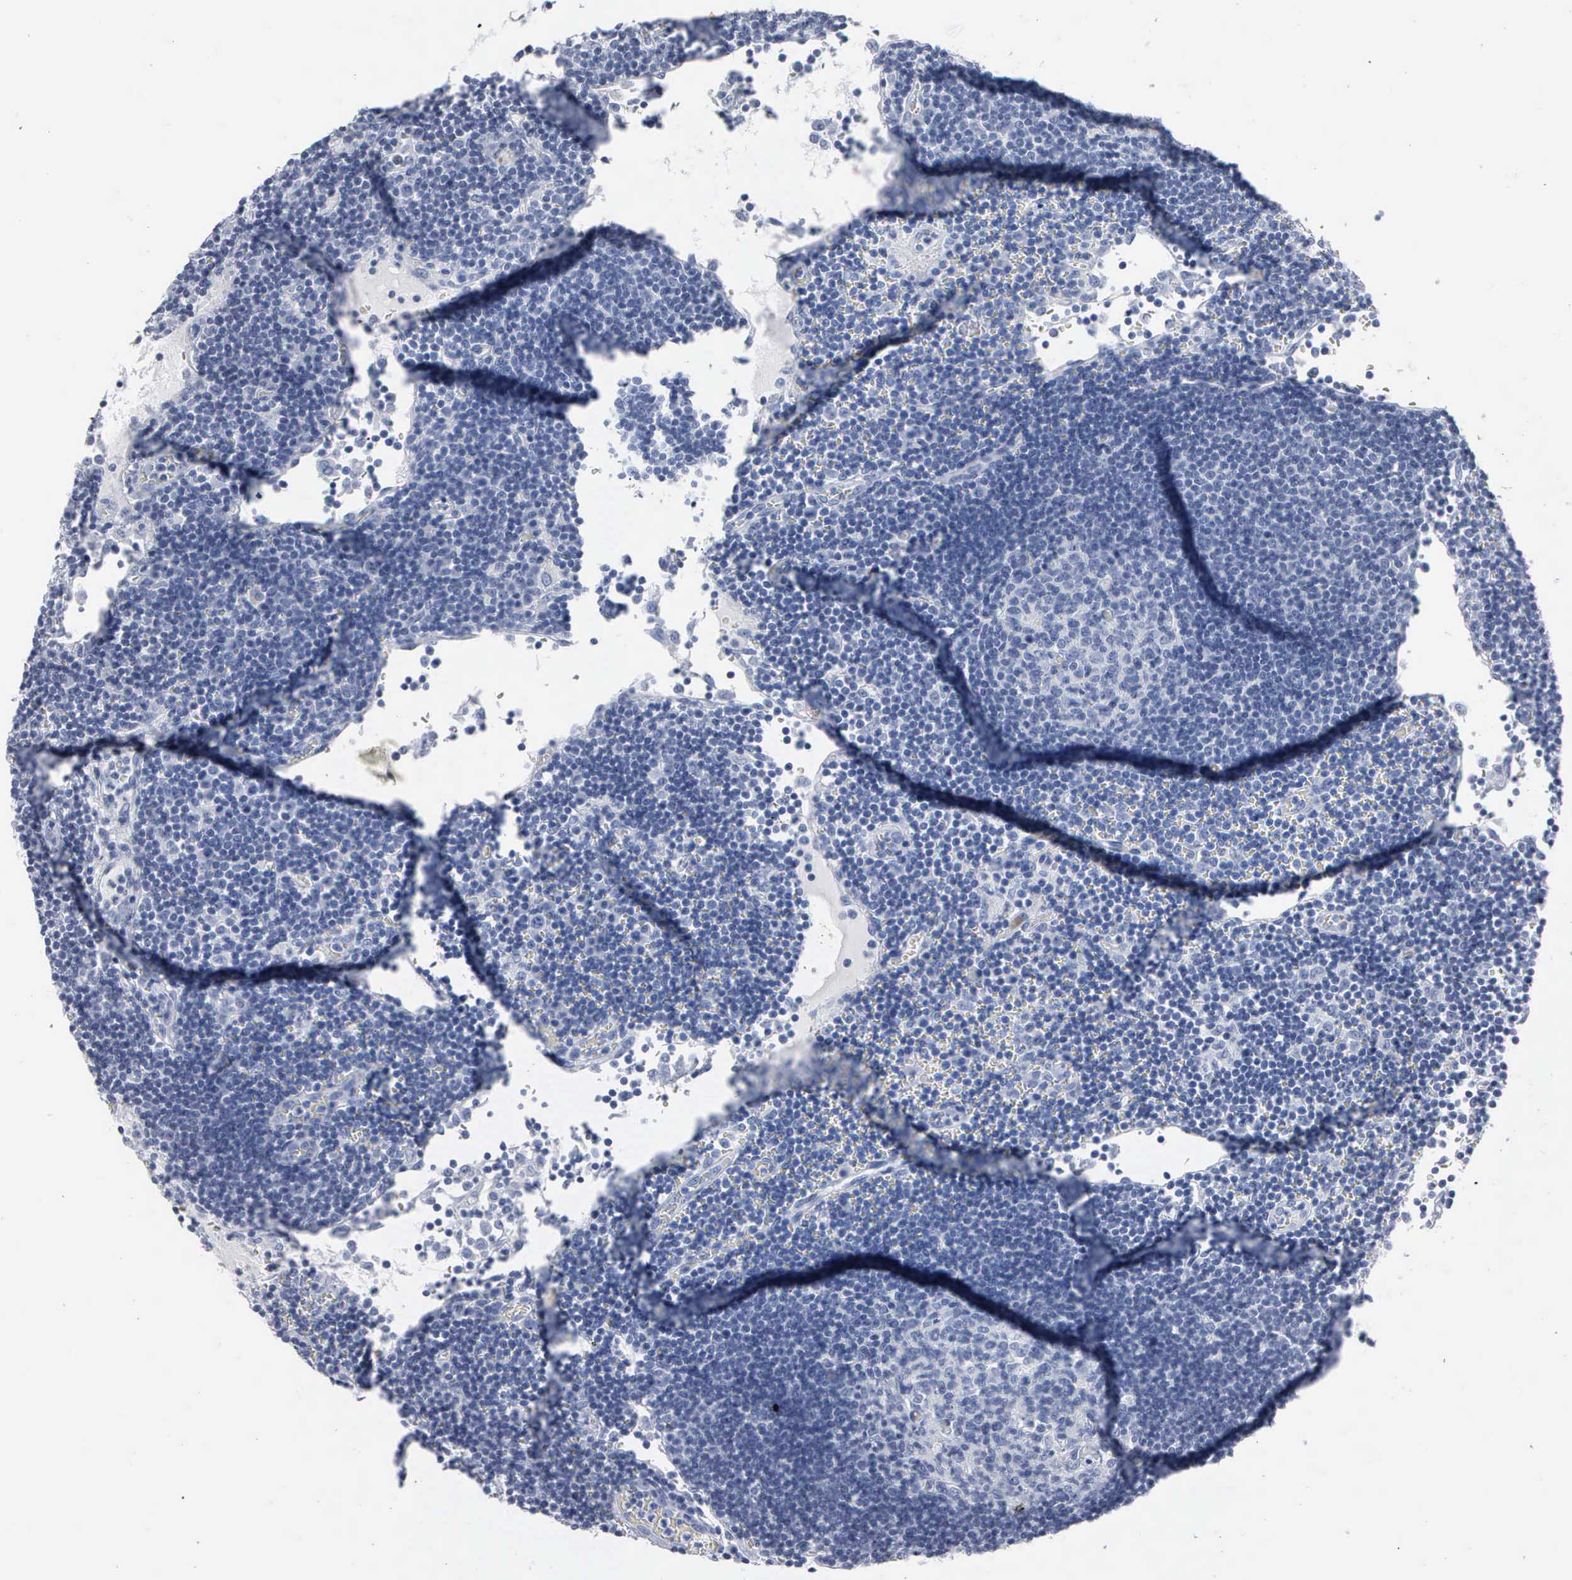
{"staining": {"intensity": "negative", "quantity": "none", "location": "none"}, "tissue": "lymph node", "cell_type": "Germinal center cells", "image_type": "normal", "snomed": [{"axis": "morphology", "description": "Normal tissue, NOS"}, {"axis": "topography", "description": "Lymph node"}], "caption": "High magnification brightfield microscopy of normal lymph node stained with DAB (3,3'-diaminobenzidine) (brown) and counterstained with hematoxylin (blue): germinal center cells show no significant positivity. (Stains: DAB immunohistochemistry (IHC) with hematoxylin counter stain, Microscopy: brightfield microscopy at high magnification).", "gene": "DMD", "patient": {"sex": "male", "age": 54}}